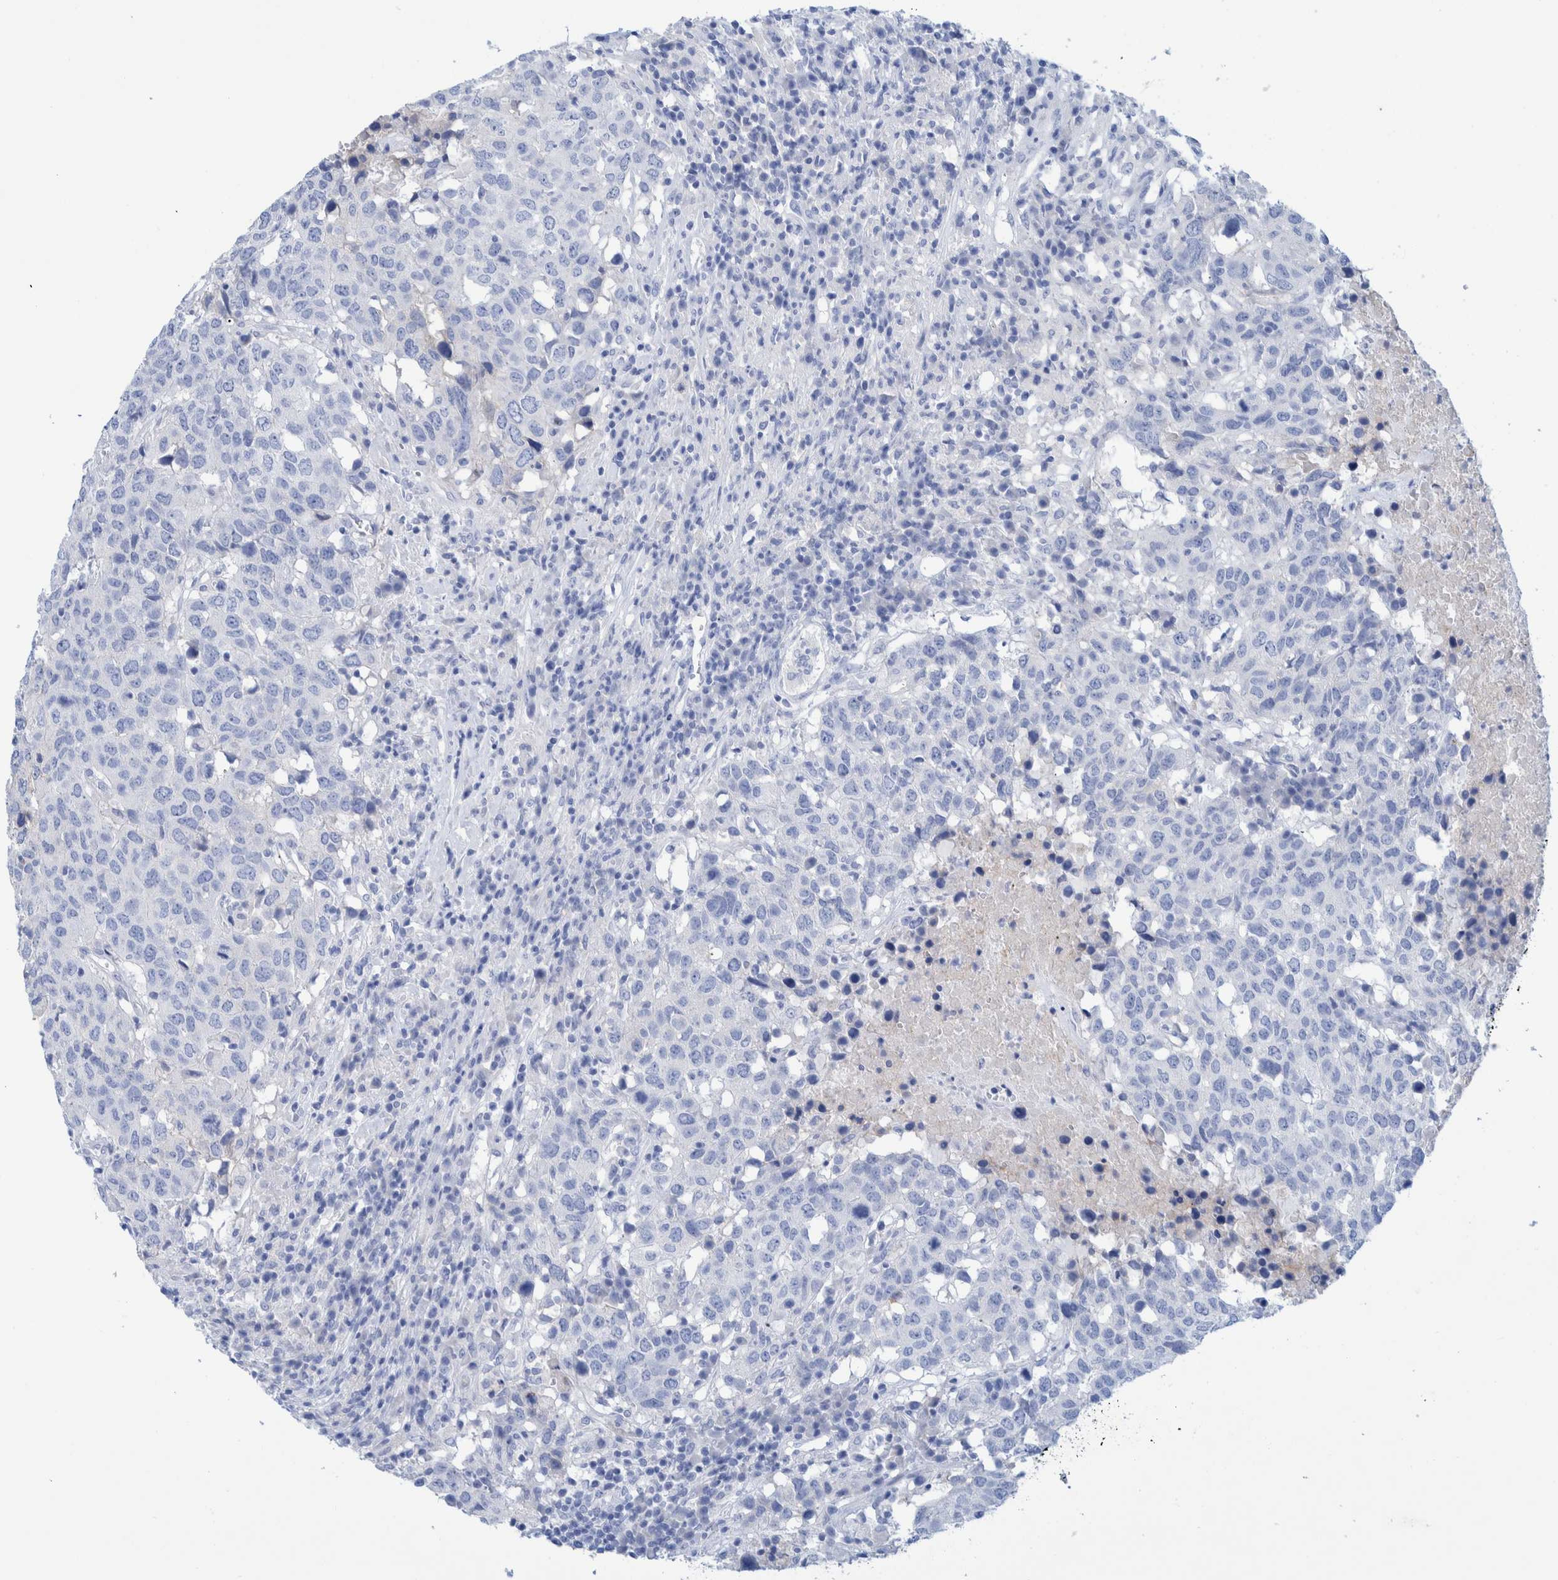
{"staining": {"intensity": "negative", "quantity": "none", "location": "none"}, "tissue": "head and neck cancer", "cell_type": "Tumor cells", "image_type": "cancer", "snomed": [{"axis": "morphology", "description": "Squamous cell carcinoma, NOS"}, {"axis": "topography", "description": "Head-Neck"}], "caption": "A histopathology image of human head and neck cancer (squamous cell carcinoma) is negative for staining in tumor cells.", "gene": "PERP", "patient": {"sex": "male", "age": 66}}